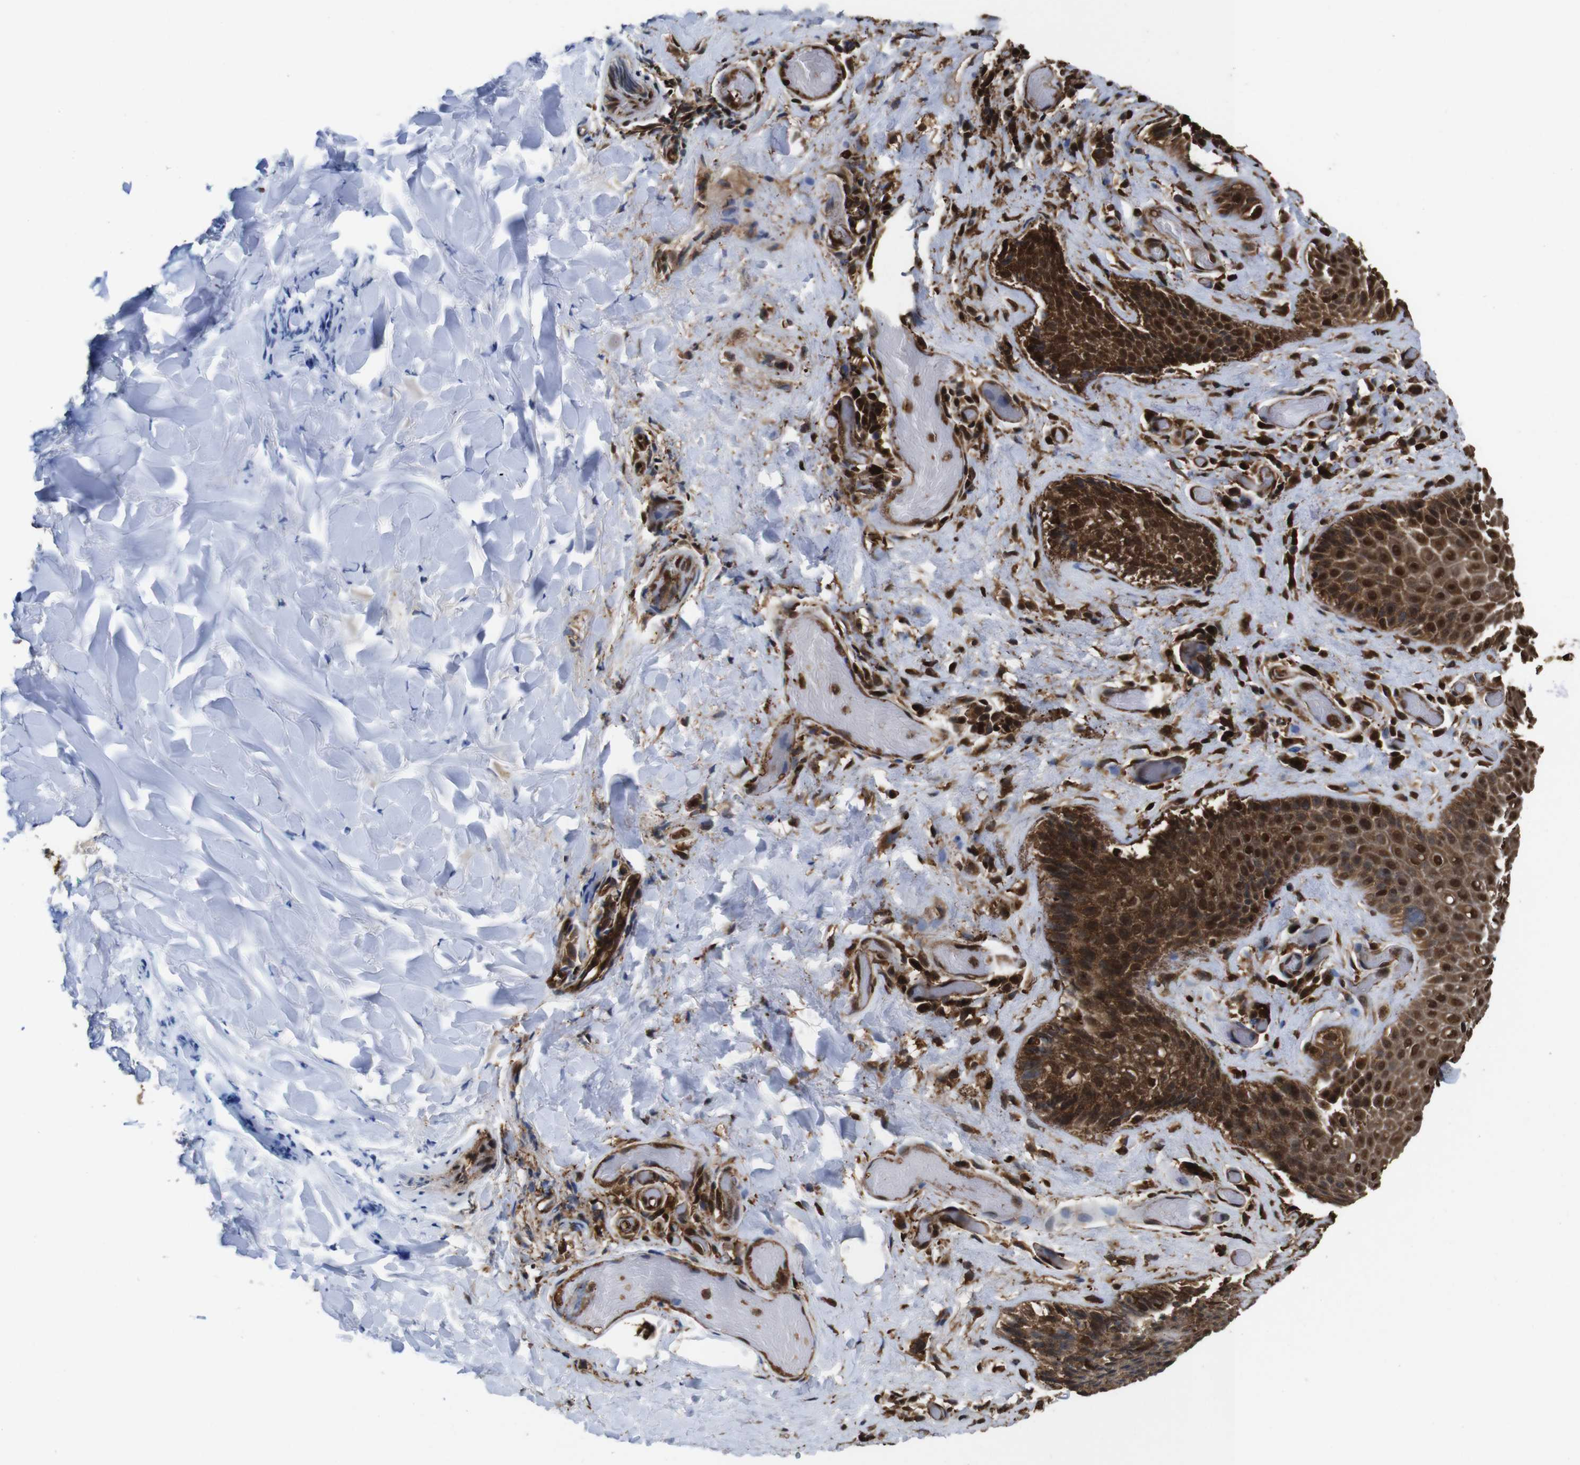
{"staining": {"intensity": "moderate", "quantity": ">75%", "location": "cytoplasmic/membranous,nuclear"}, "tissue": "skin", "cell_type": "Epidermal cells", "image_type": "normal", "snomed": [{"axis": "morphology", "description": "Normal tissue, NOS"}, {"axis": "topography", "description": "Anal"}], "caption": "Immunohistochemical staining of normal human skin reveals >75% levels of moderate cytoplasmic/membranous,nuclear protein positivity in about >75% of epidermal cells.", "gene": "VCP", "patient": {"sex": "male", "age": 74}}